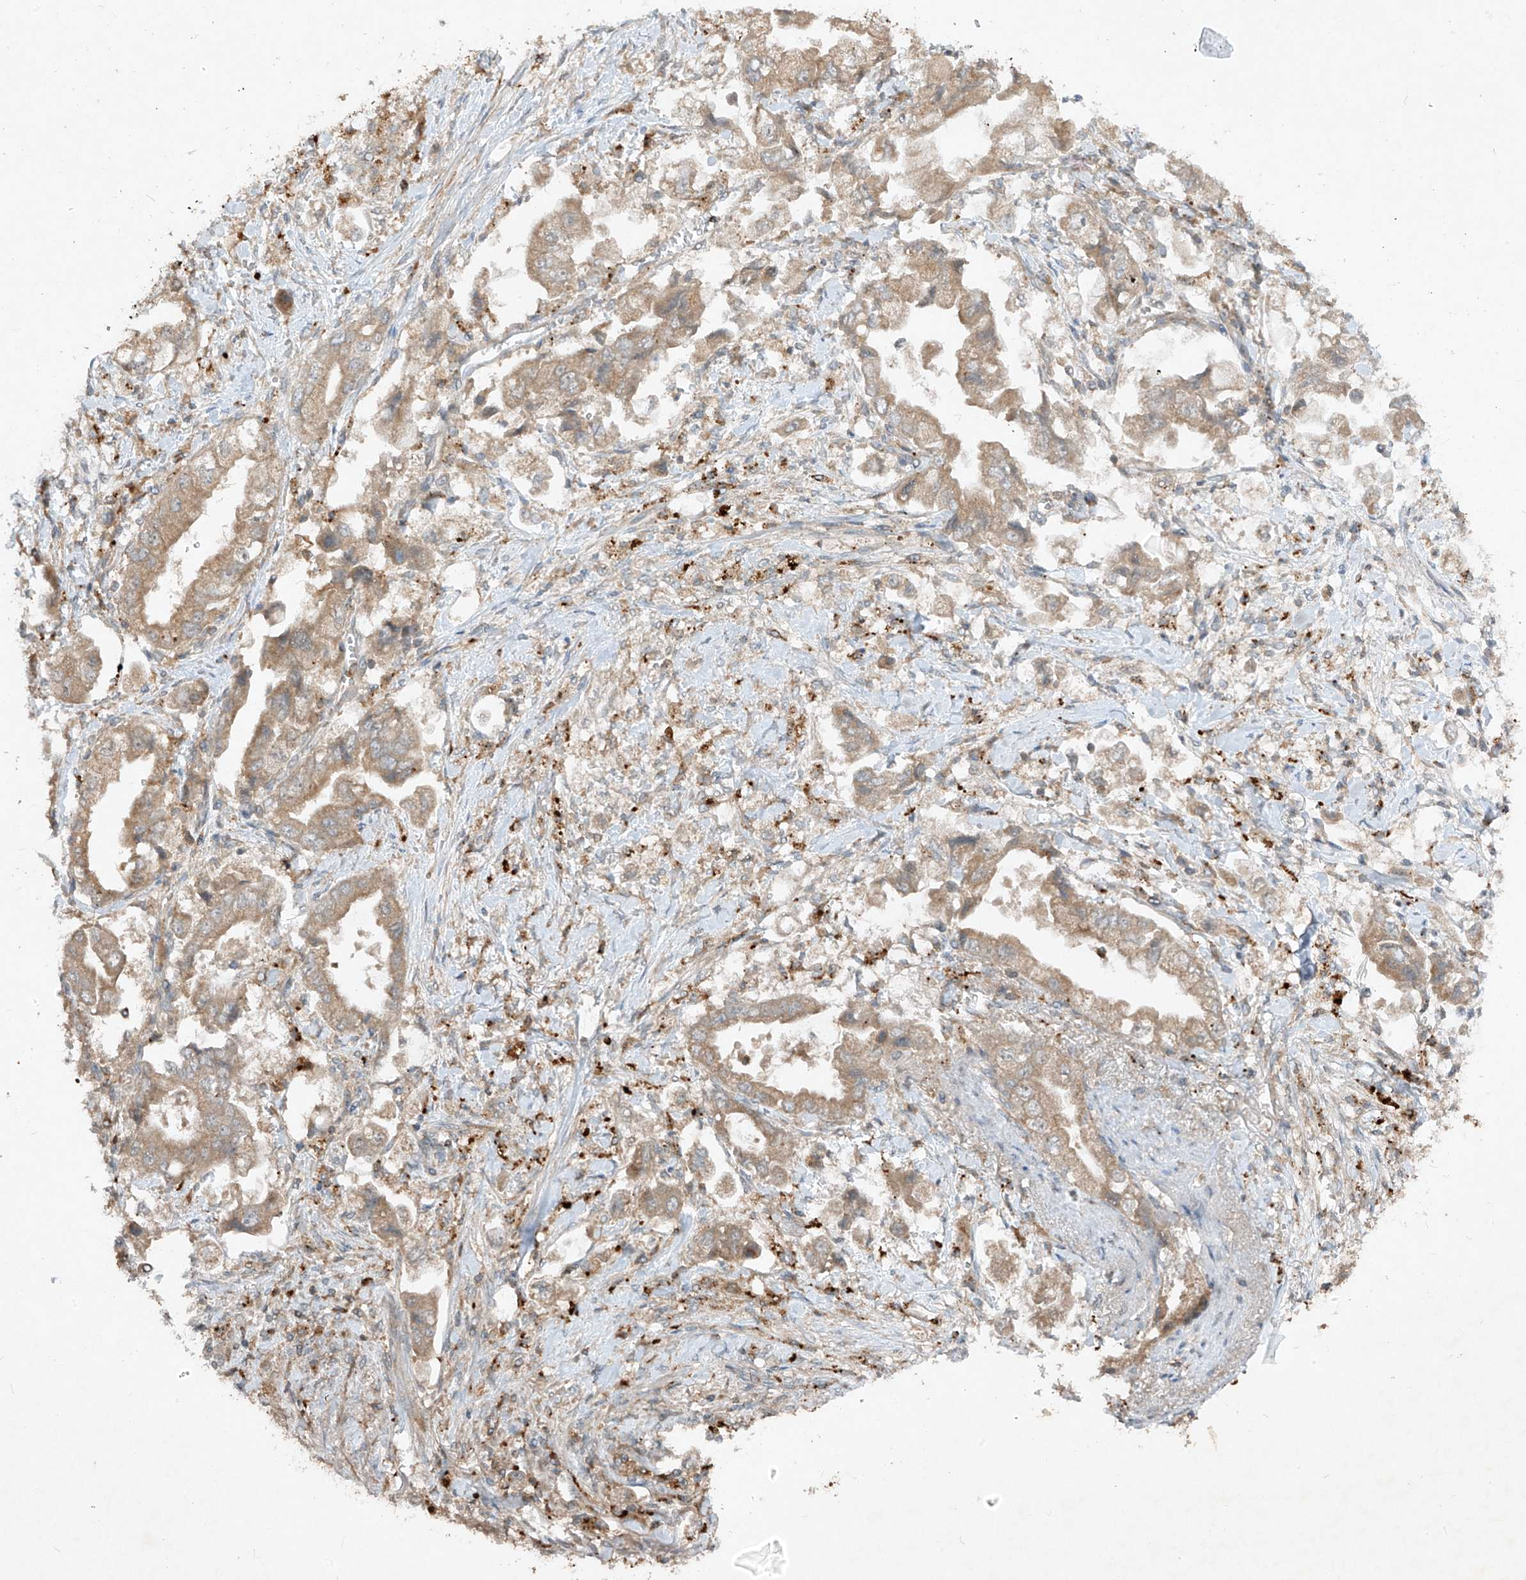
{"staining": {"intensity": "moderate", "quantity": ">75%", "location": "cytoplasmic/membranous"}, "tissue": "stomach cancer", "cell_type": "Tumor cells", "image_type": "cancer", "snomed": [{"axis": "morphology", "description": "Adenocarcinoma, NOS"}, {"axis": "topography", "description": "Stomach"}], "caption": "A histopathology image of stomach cancer stained for a protein shows moderate cytoplasmic/membranous brown staining in tumor cells.", "gene": "LDAH", "patient": {"sex": "male", "age": 62}}